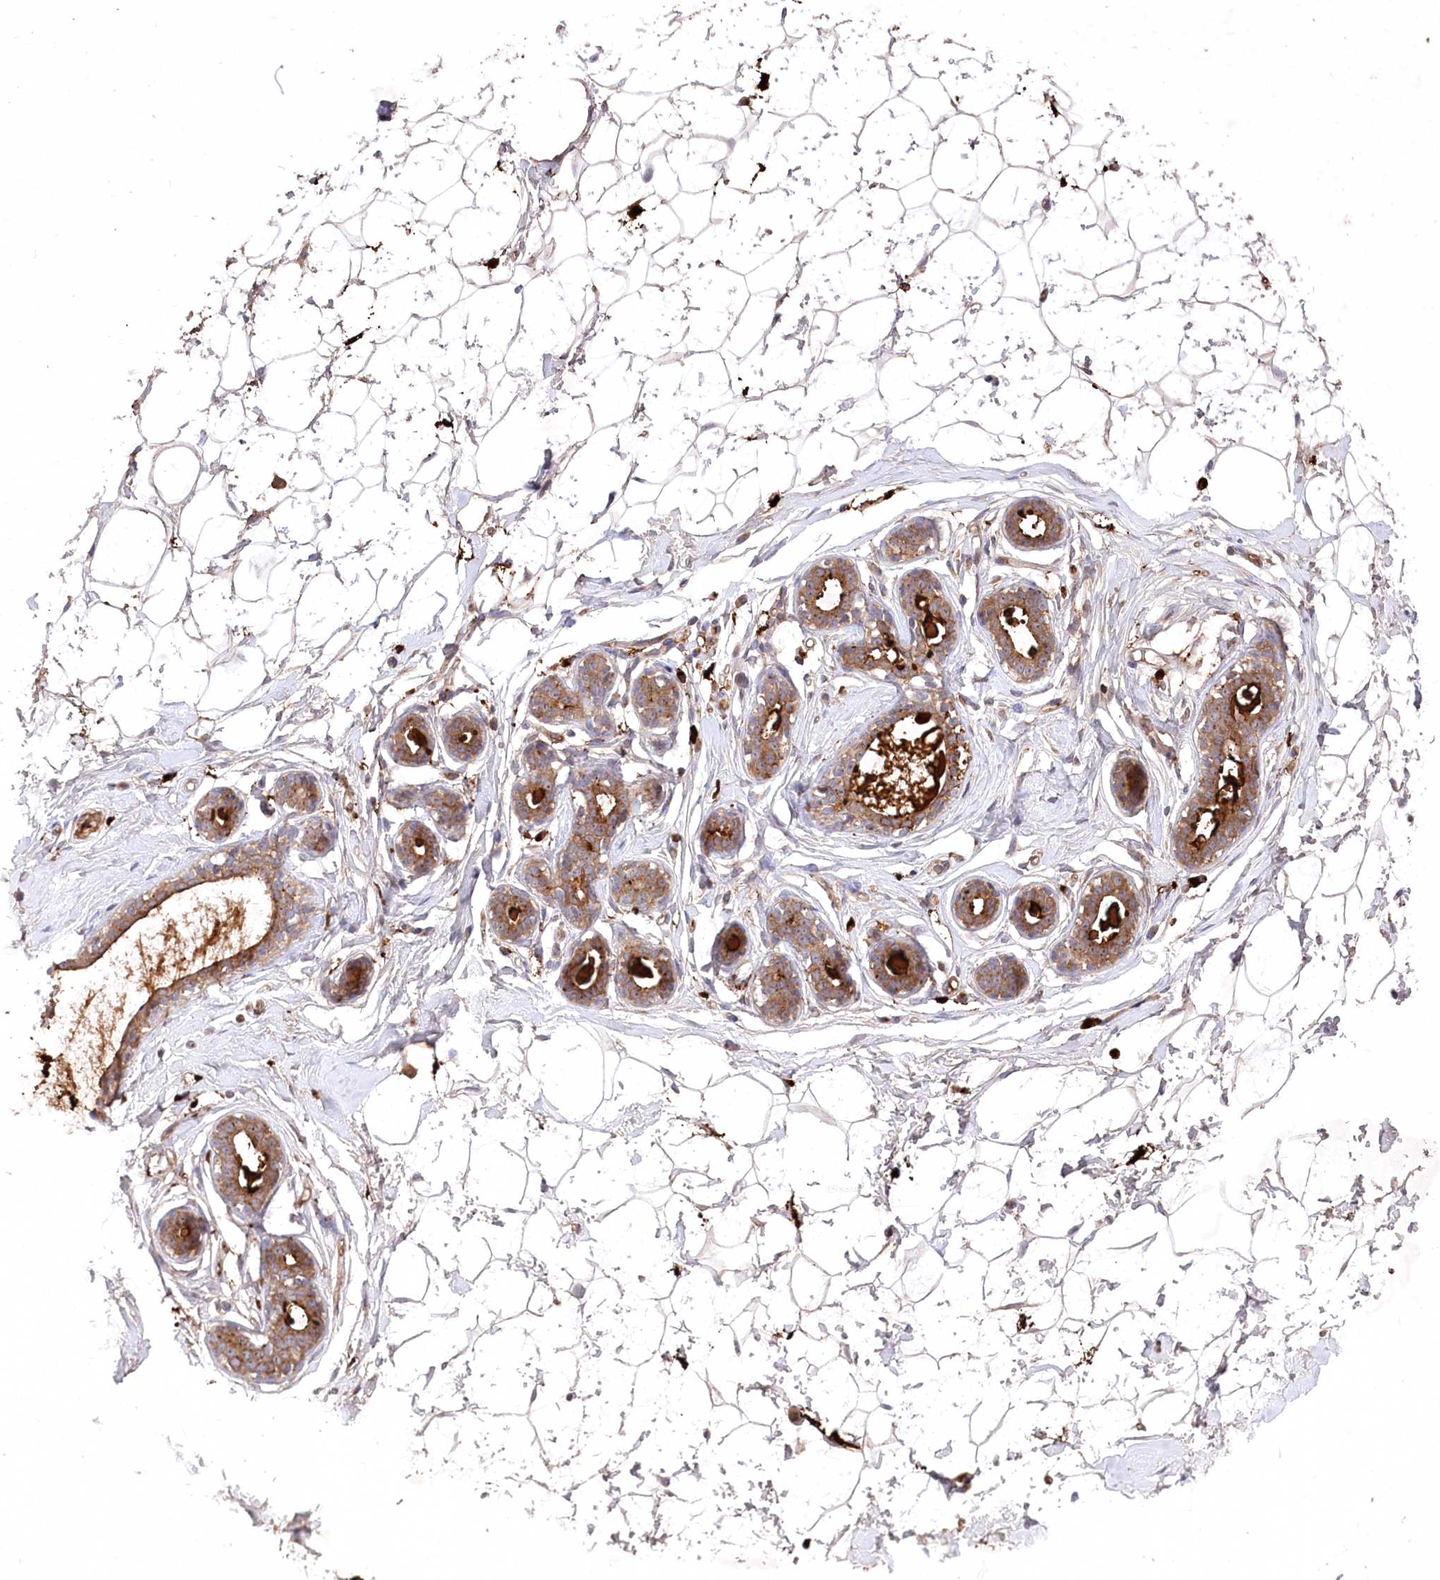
{"staining": {"intensity": "moderate", "quantity": ">75%", "location": "cytoplasmic/membranous"}, "tissue": "breast", "cell_type": "Adipocytes", "image_type": "normal", "snomed": [{"axis": "morphology", "description": "Normal tissue, NOS"}, {"axis": "morphology", "description": "Adenoma, NOS"}, {"axis": "topography", "description": "Breast"}], "caption": "Moderate cytoplasmic/membranous protein expression is appreciated in about >75% of adipocytes in breast. Using DAB (brown) and hematoxylin (blue) stains, captured at high magnification using brightfield microscopy.", "gene": "PPP1R21", "patient": {"sex": "female", "age": 23}}